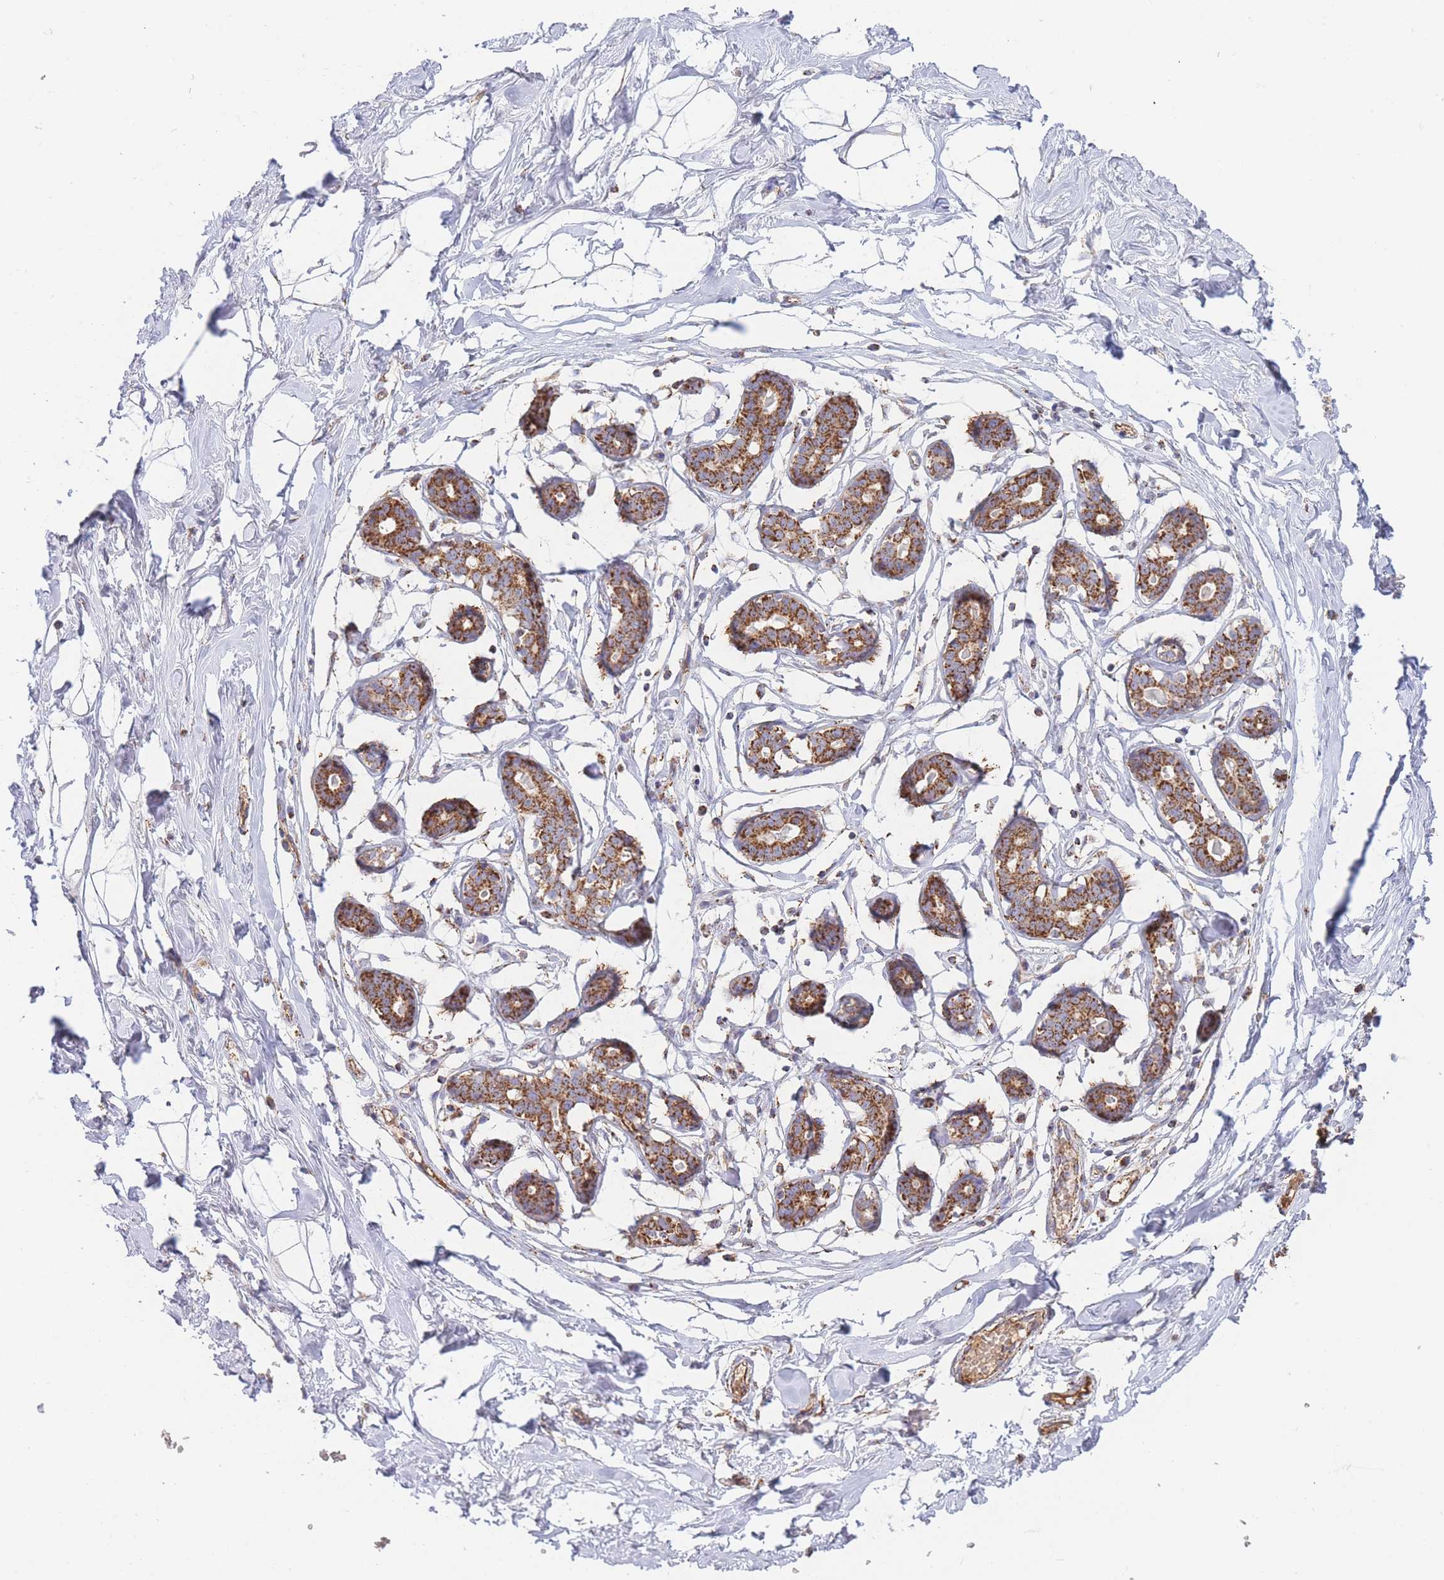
{"staining": {"intensity": "moderate", "quantity": "<25%", "location": "cytoplasmic/membranous"}, "tissue": "breast", "cell_type": "Adipocytes", "image_type": "normal", "snomed": [{"axis": "morphology", "description": "Normal tissue, NOS"}, {"axis": "morphology", "description": "Adenoma, NOS"}, {"axis": "topography", "description": "Breast"}], "caption": "Breast stained with immunohistochemistry reveals moderate cytoplasmic/membranous staining in about <25% of adipocytes. Ihc stains the protein of interest in brown and the nuclei are stained blue.", "gene": "MRPL17", "patient": {"sex": "female", "age": 23}}